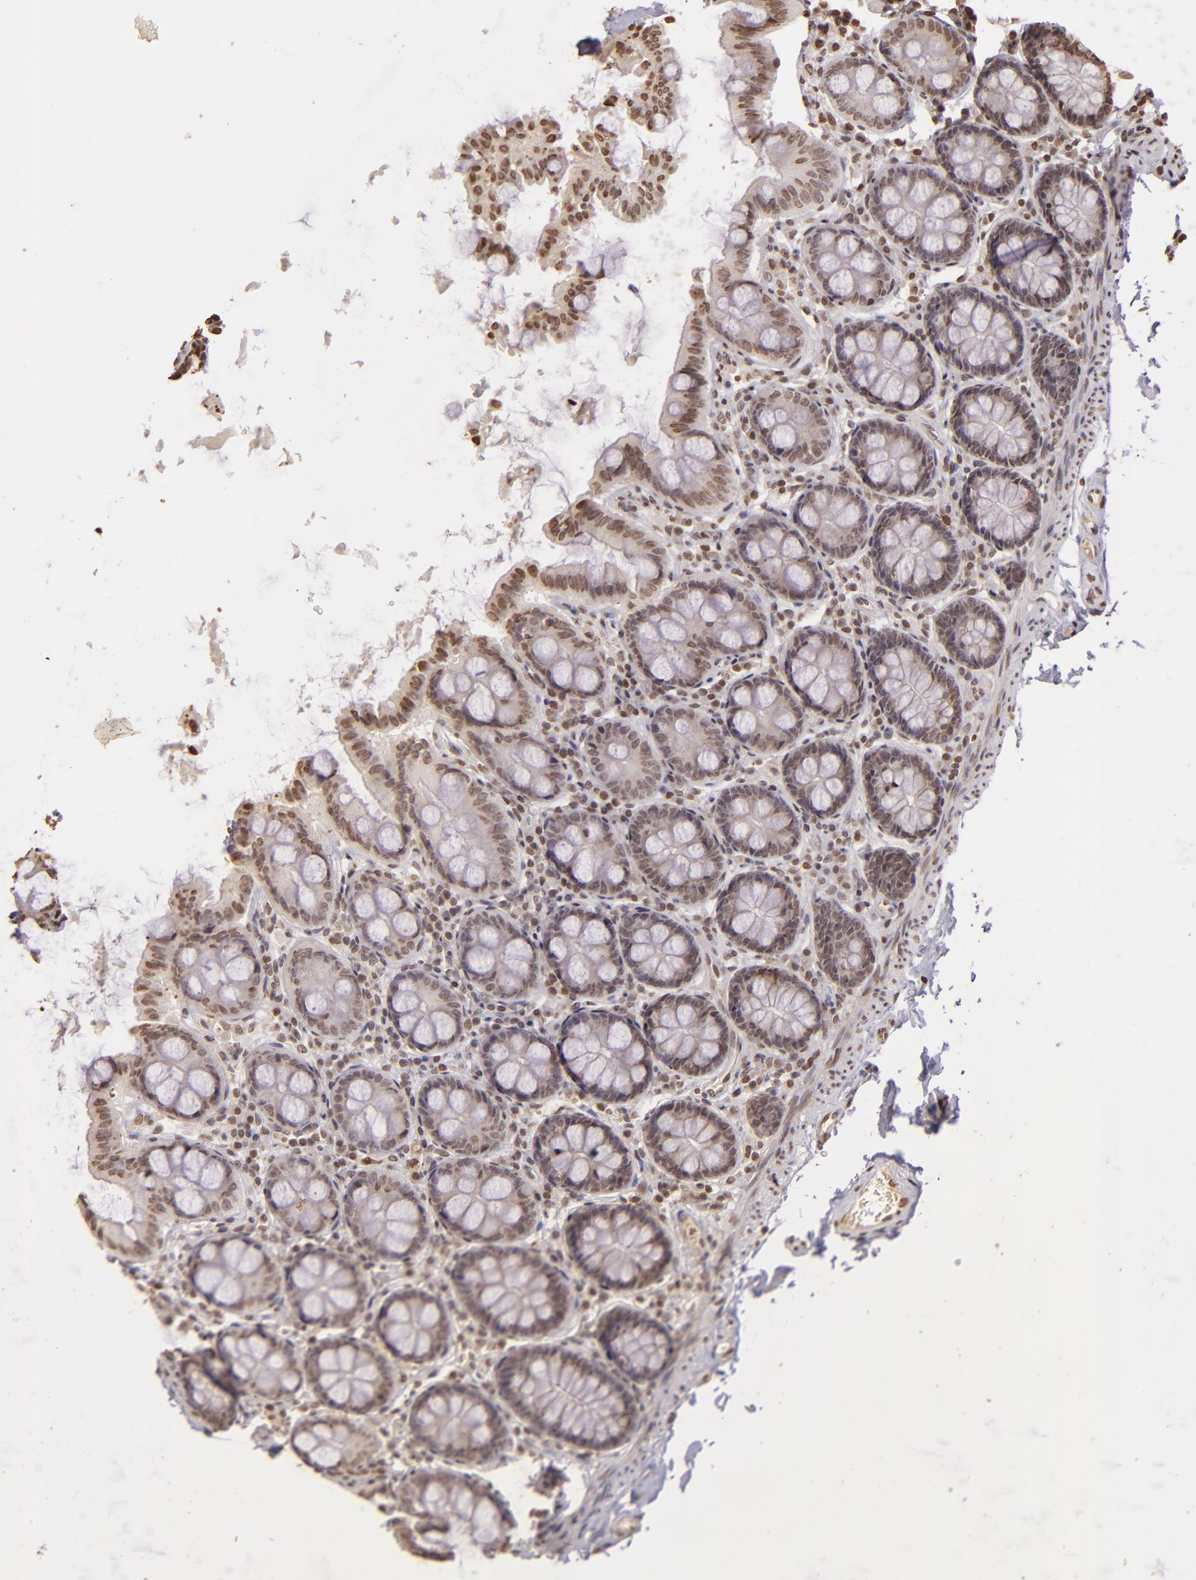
{"staining": {"intensity": "moderate", "quantity": ">75%", "location": "nuclear"}, "tissue": "colon", "cell_type": "Endothelial cells", "image_type": "normal", "snomed": [{"axis": "morphology", "description": "Normal tissue, NOS"}, {"axis": "topography", "description": "Colon"}], "caption": "Protein expression analysis of benign human colon reveals moderate nuclear staining in about >75% of endothelial cells.", "gene": "THRB", "patient": {"sex": "female", "age": 61}}